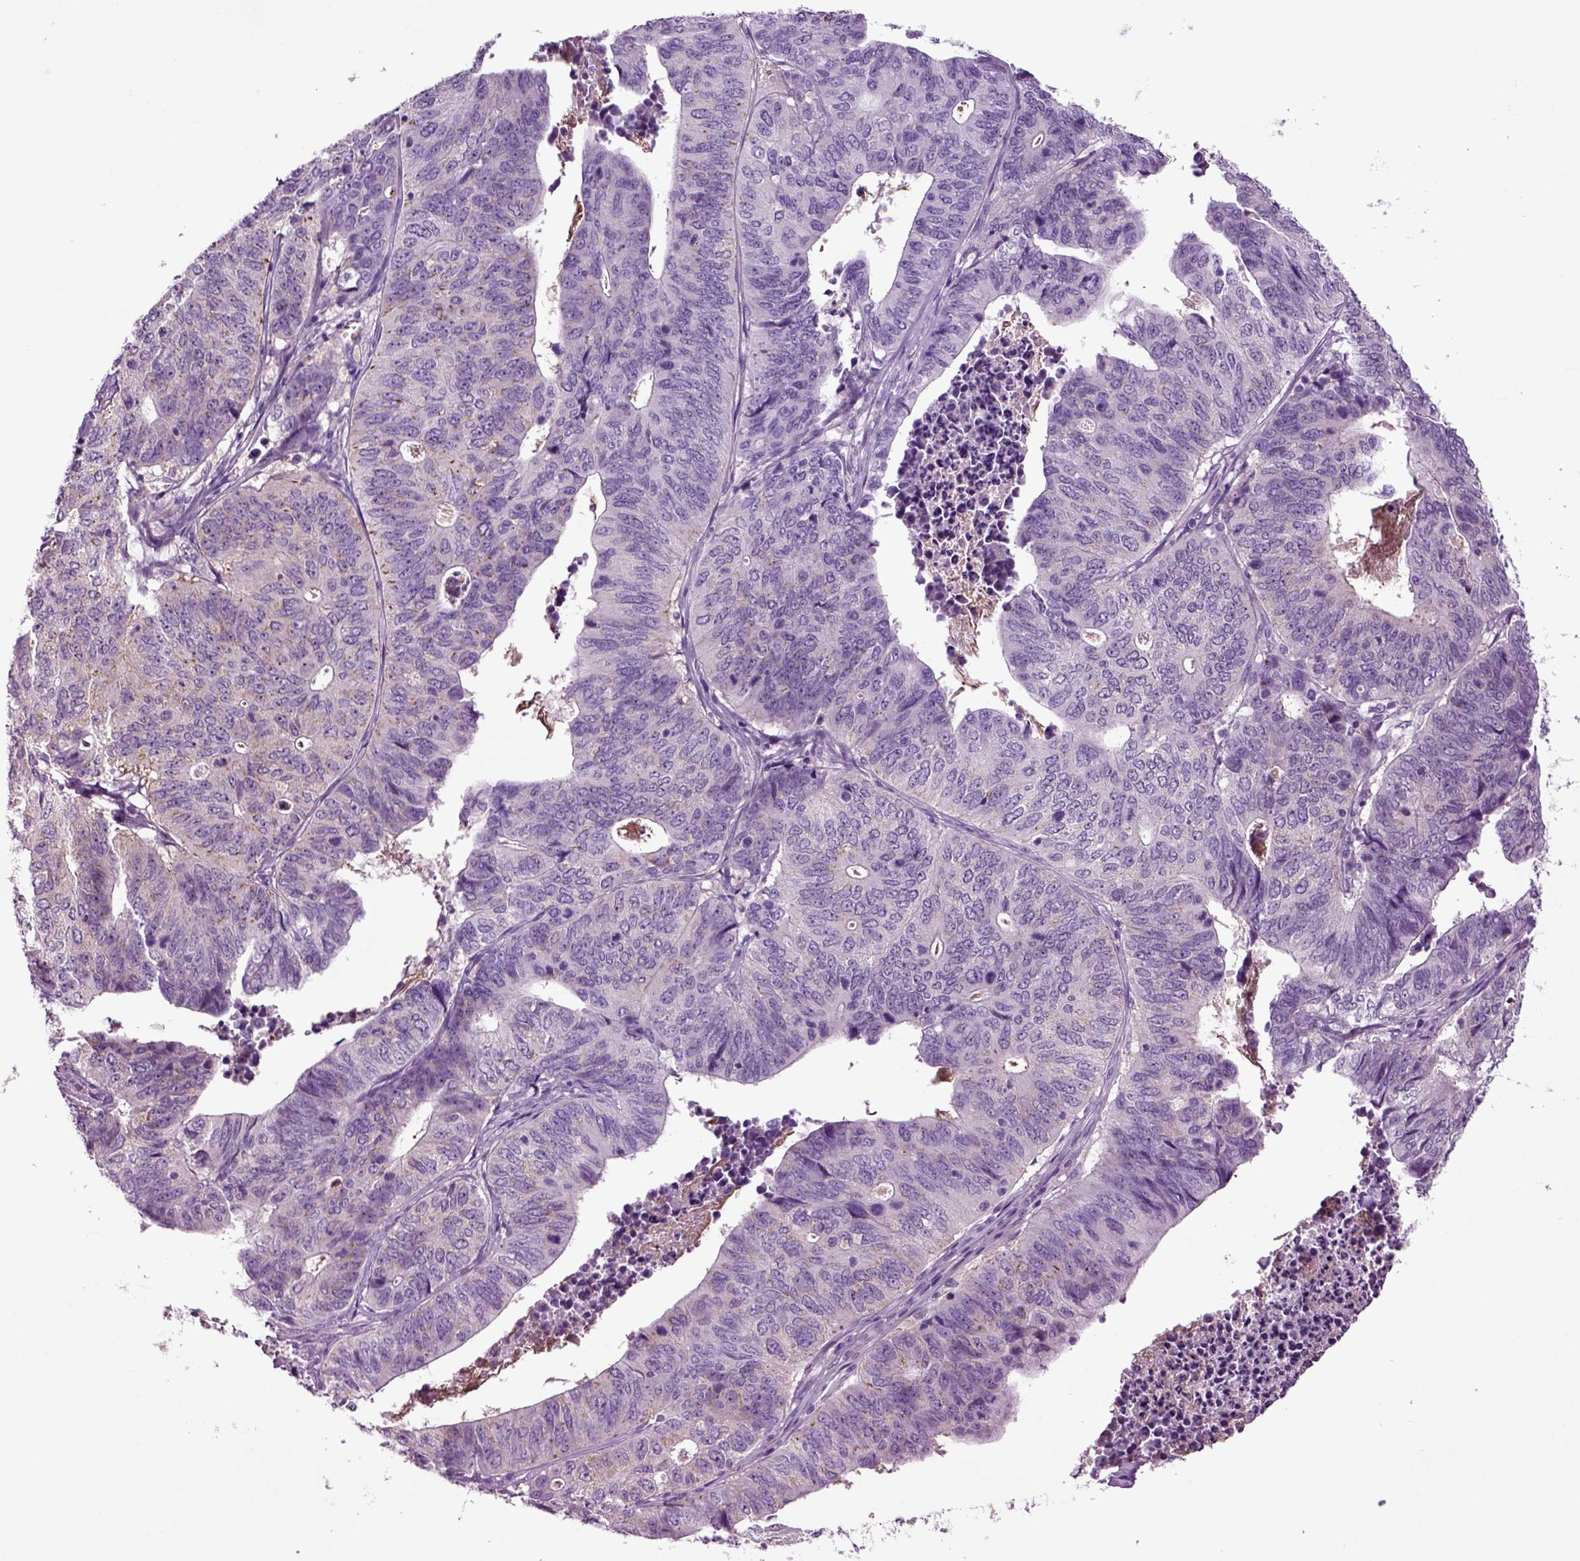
{"staining": {"intensity": "negative", "quantity": "none", "location": "none"}, "tissue": "stomach cancer", "cell_type": "Tumor cells", "image_type": "cancer", "snomed": [{"axis": "morphology", "description": "Adenocarcinoma, NOS"}, {"axis": "topography", "description": "Stomach, upper"}], "caption": "Tumor cells show no significant protein expression in adenocarcinoma (stomach).", "gene": "SPON1", "patient": {"sex": "female", "age": 67}}